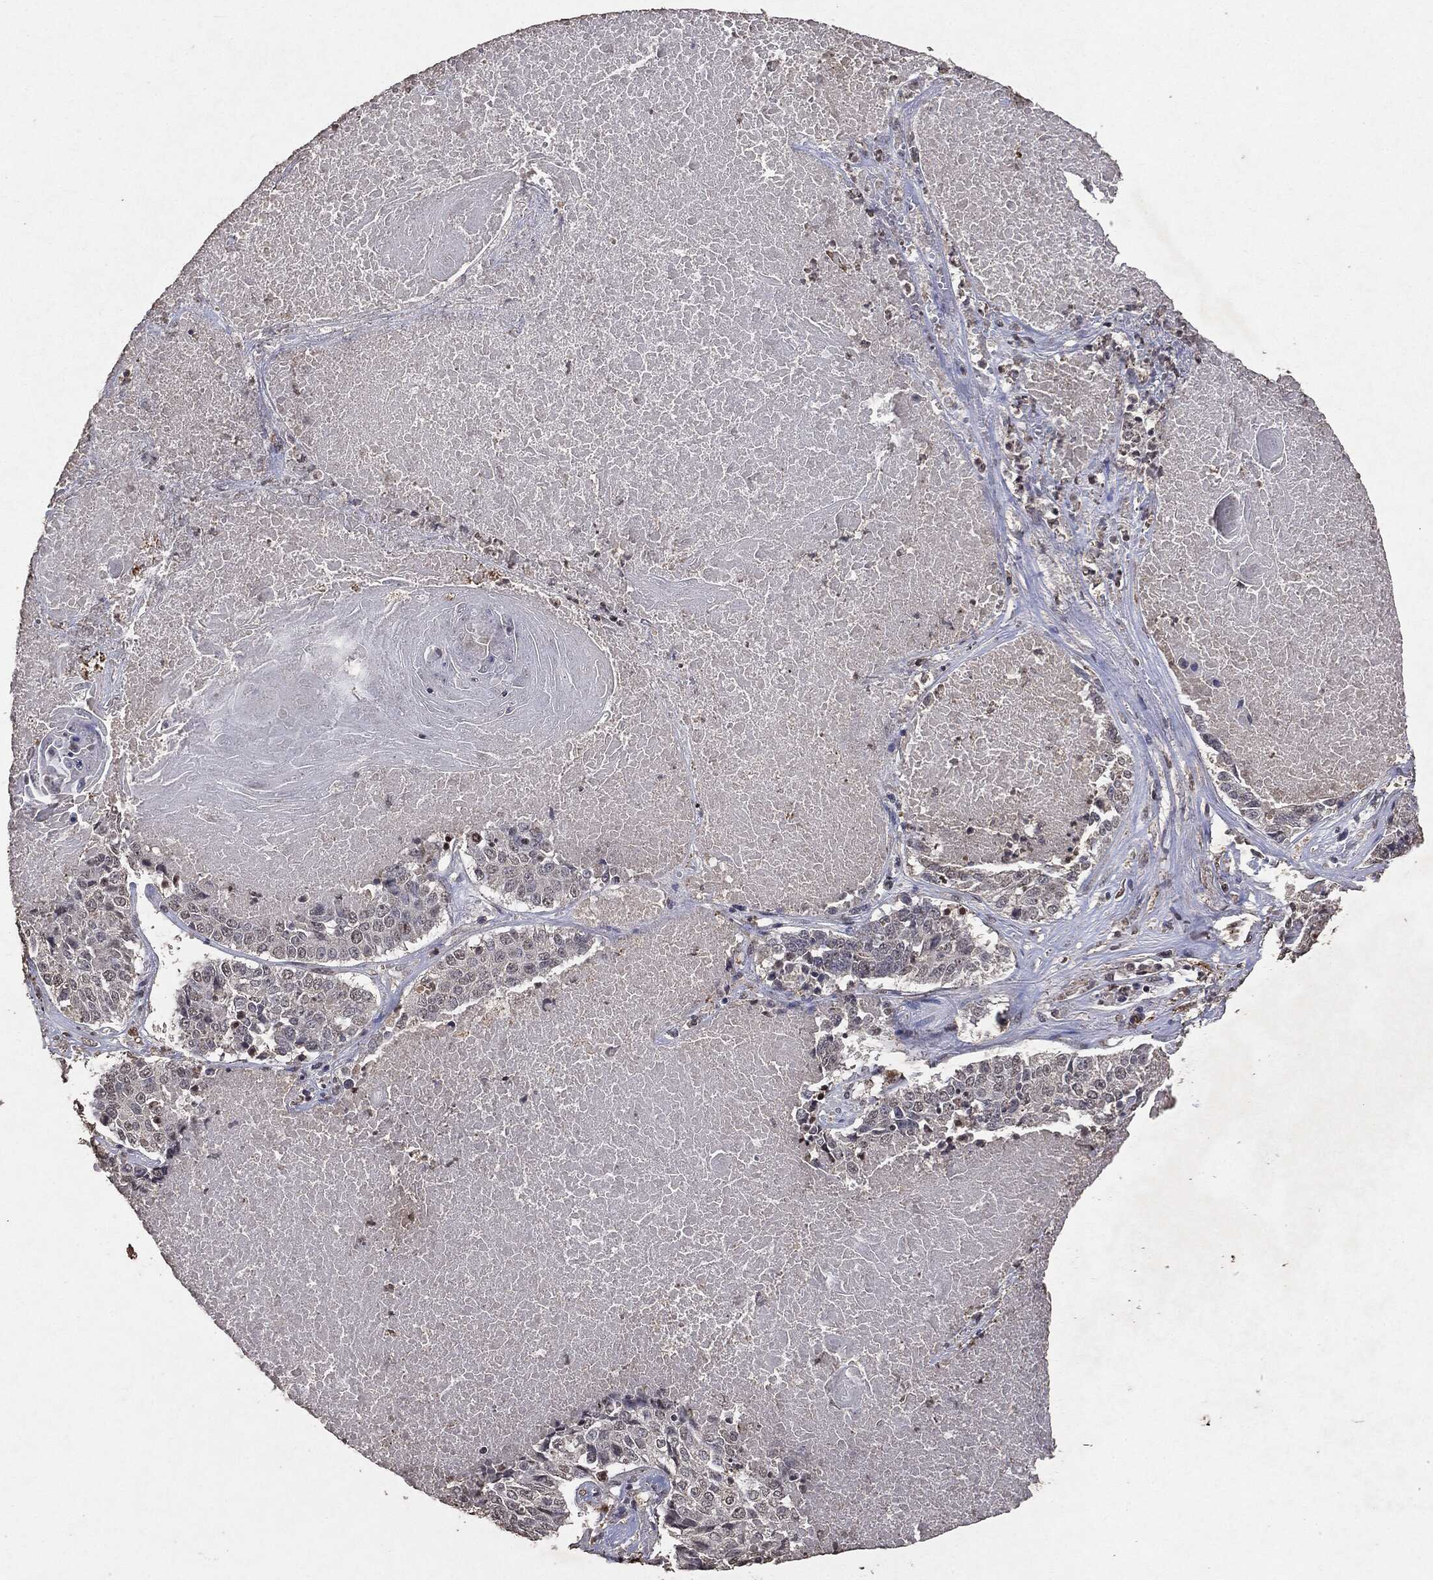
{"staining": {"intensity": "negative", "quantity": "none", "location": "none"}, "tissue": "lung cancer", "cell_type": "Tumor cells", "image_type": "cancer", "snomed": [{"axis": "morphology", "description": "Squamous cell carcinoma, NOS"}, {"axis": "topography", "description": "Lung"}], "caption": "Squamous cell carcinoma (lung) was stained to show a protein in brown. There is no significant positivity in tumor cells. The staining is performed using DAB brown chromogen with nuclei counter-stained in using hematoxylin.", "gene": "RAD18", "patient": {"sex": "male", "age": 64}}